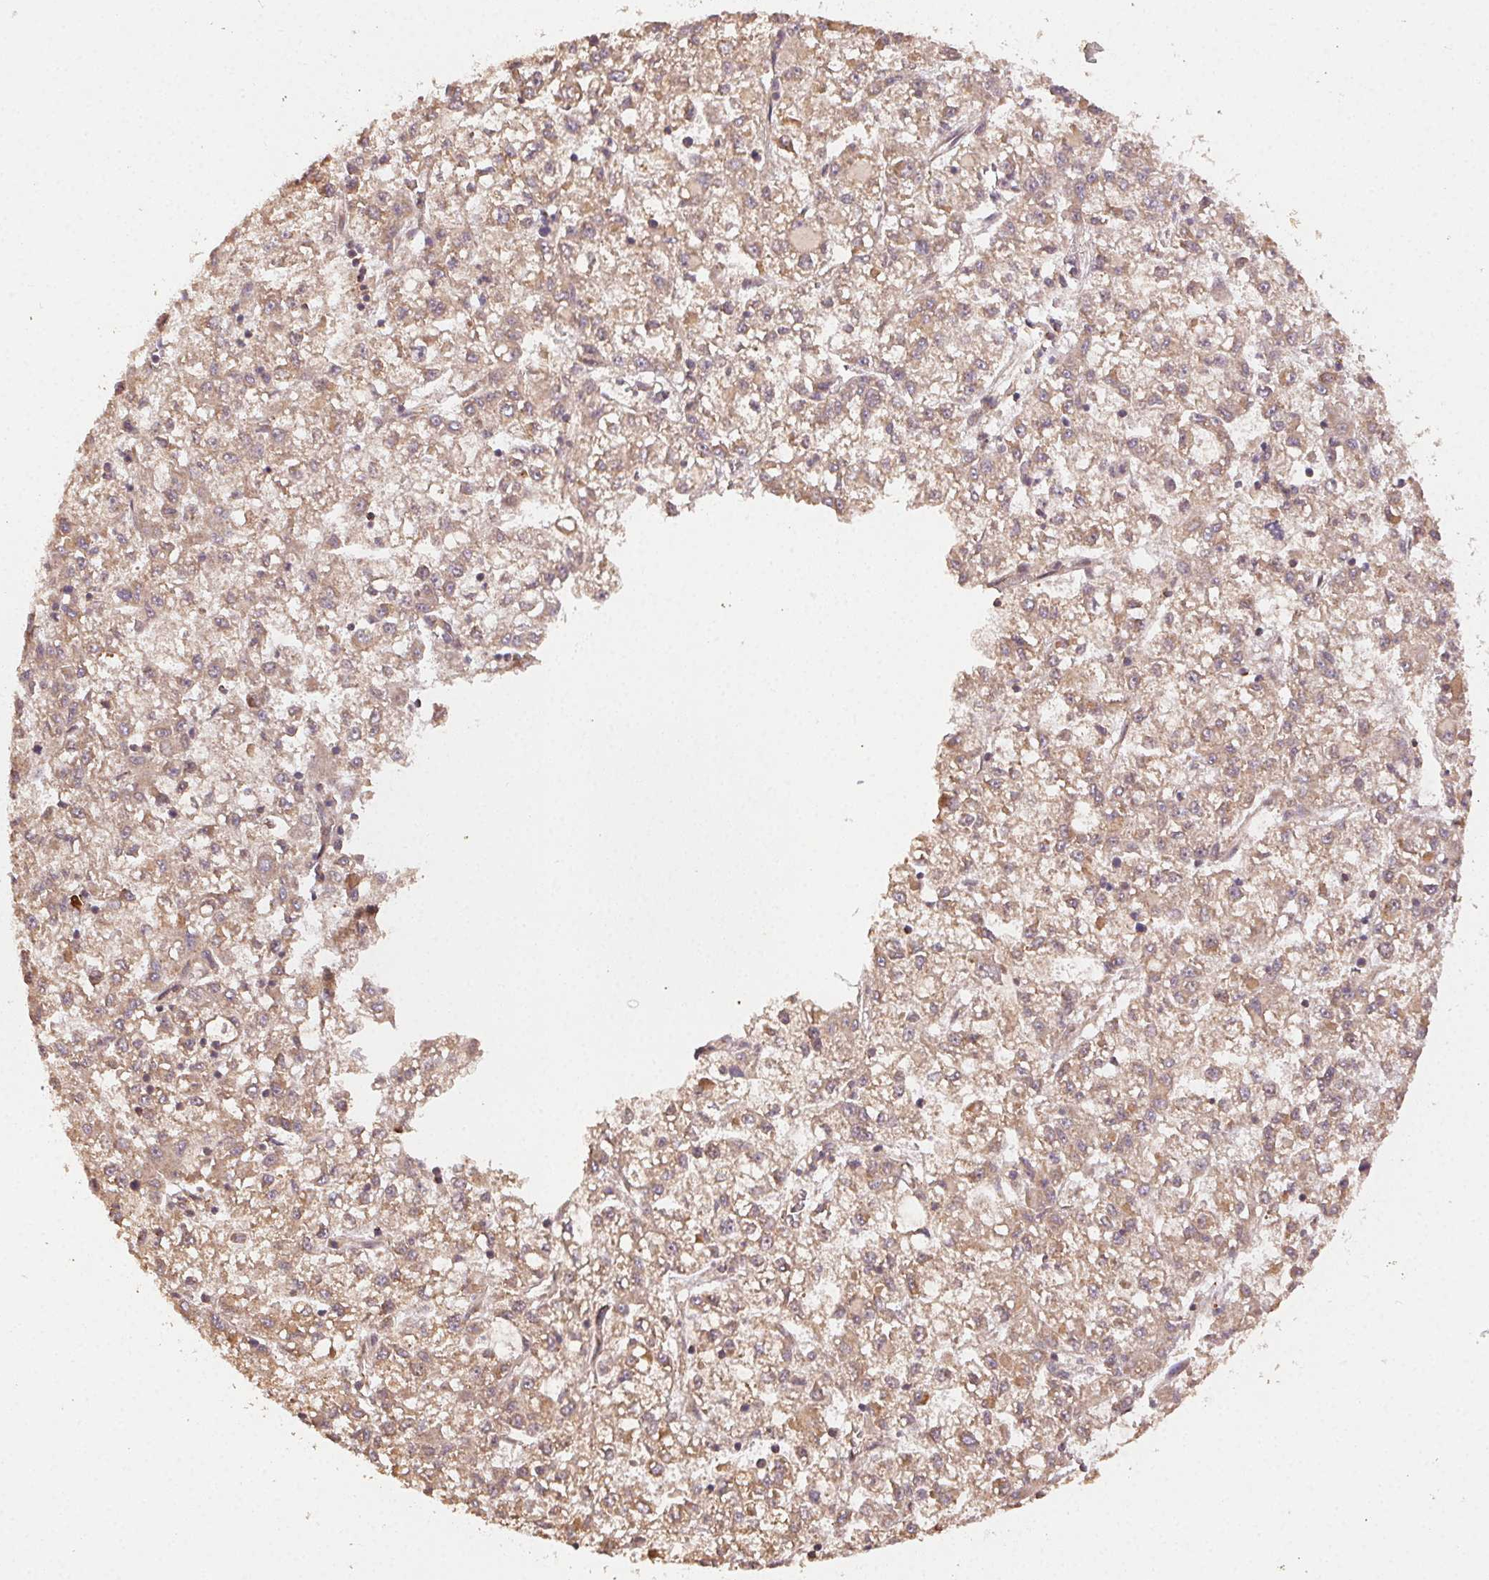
{"staining": {"intensity": "weak", "quantity": ">75%", "location": "cytoplasmic/membranous"}, "tissue": "liver cancer", "cell_type": "Tumor cells", "image_type": "cancer", "snomed": [{"axis": "morphology", "description": "Carcinoma, Hepatocellular, NOS"}, {"axis": "topography", "description": "Liver"}], "caption": "A brown stain shows weak cytoplasmic/membranous expression of a protein in human liver hepatocellular carcinoma tumor cells.", "gene": "RALA", "patient": {"sex": "male", "age": 40}}